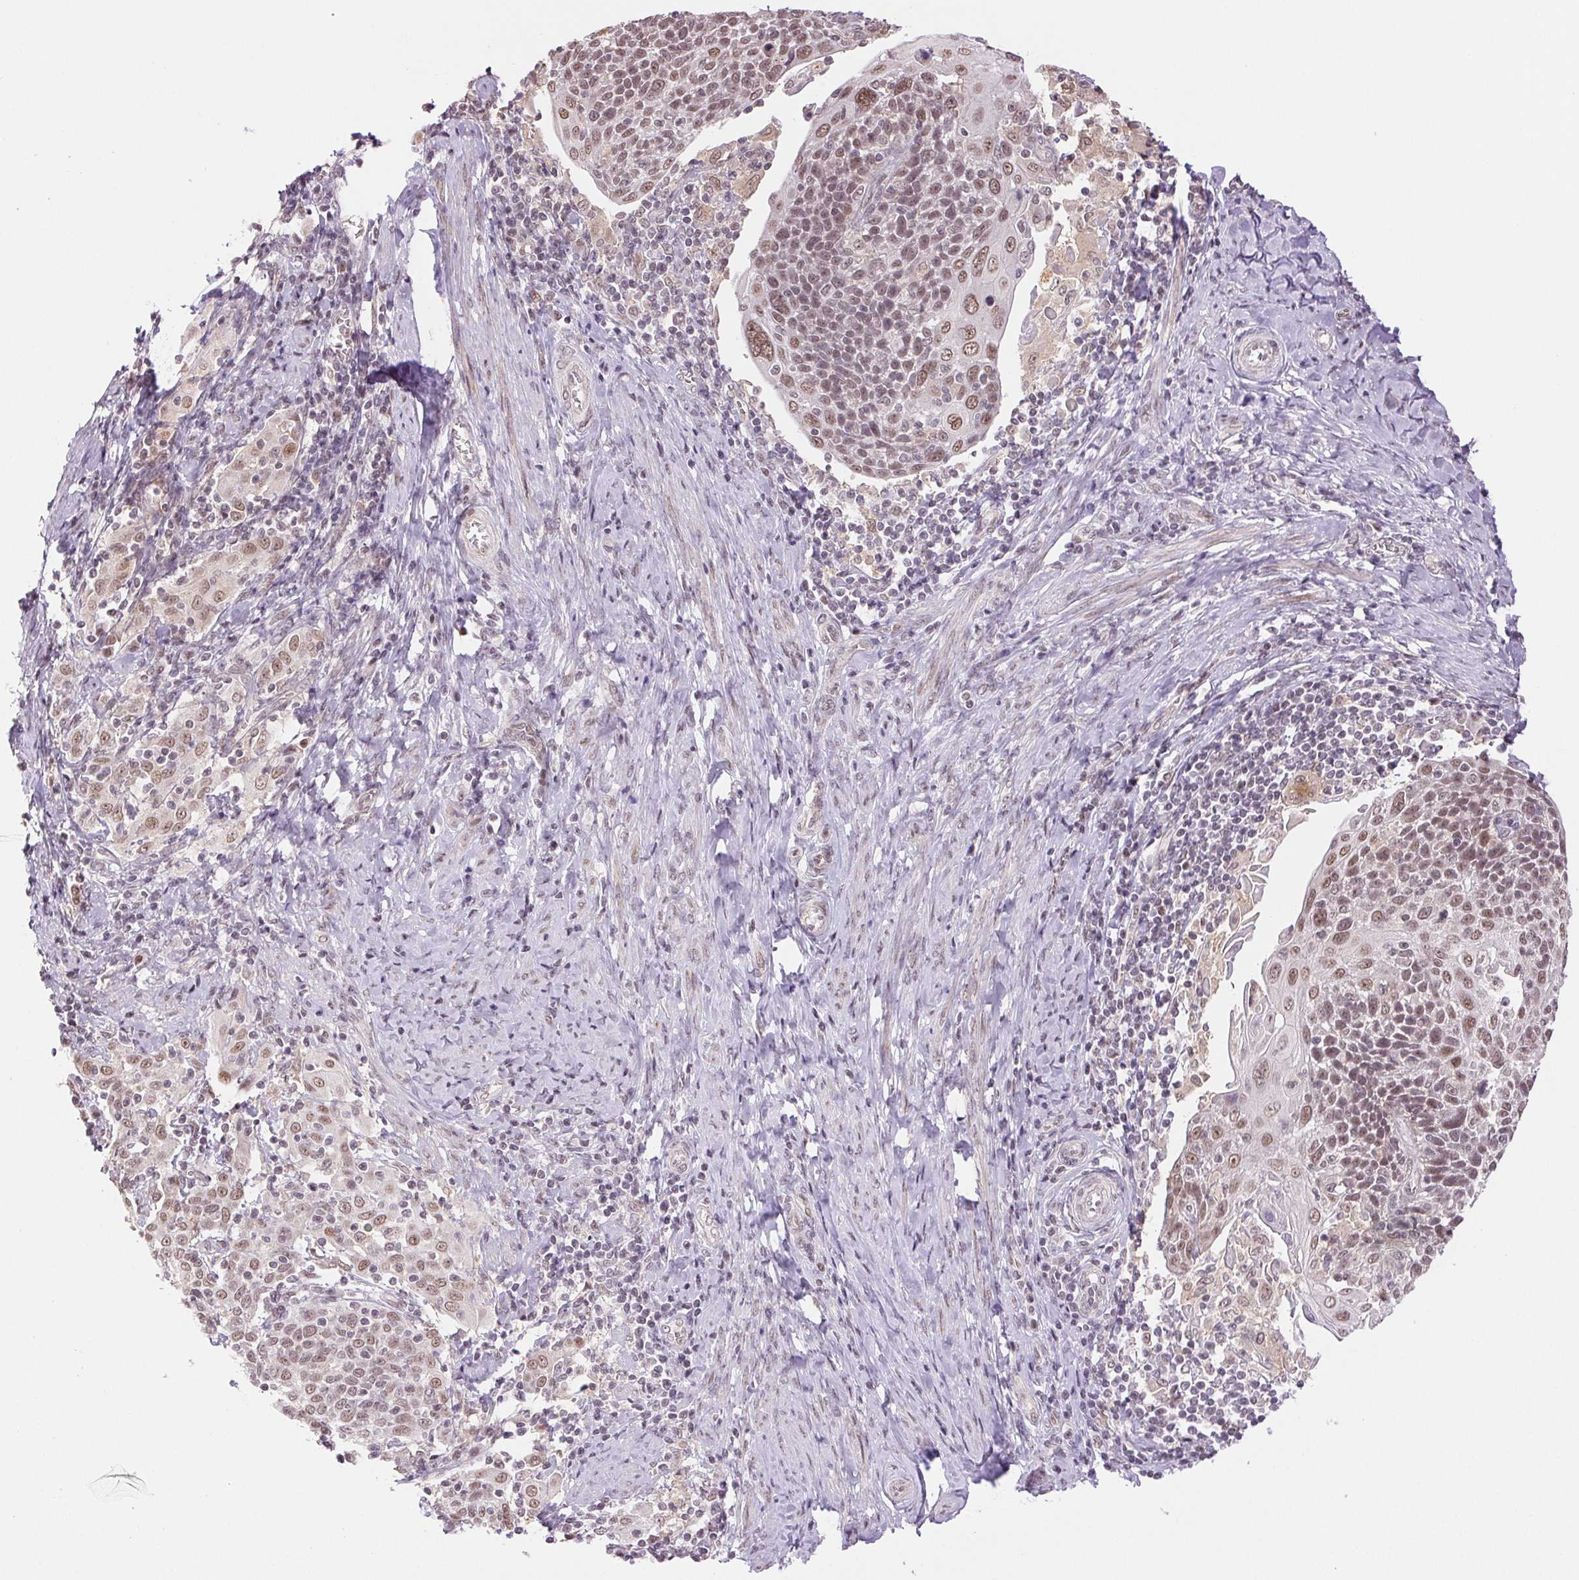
{"staining": {"intensity": "moderate", "quantity": ">75%", "location": "nuclear"}, "tissue": "cervical cancer", "cell_type": "Tumor cells", "image_type": "cancer", "snomed": [{"axis": "morphology", "description": "Squamous cell carcinoma, NOS"}, {"axis": "topography", "description": "Cervix"}], "caption": "Immunohistochemistry of human cervical cancer (squamous cell carcinoma) reveals medium levels of moderate nuclear expression in about >75% of tumor cells.", "gene": "GRHL3", "patient": {"sex": "female", "age": 61}}